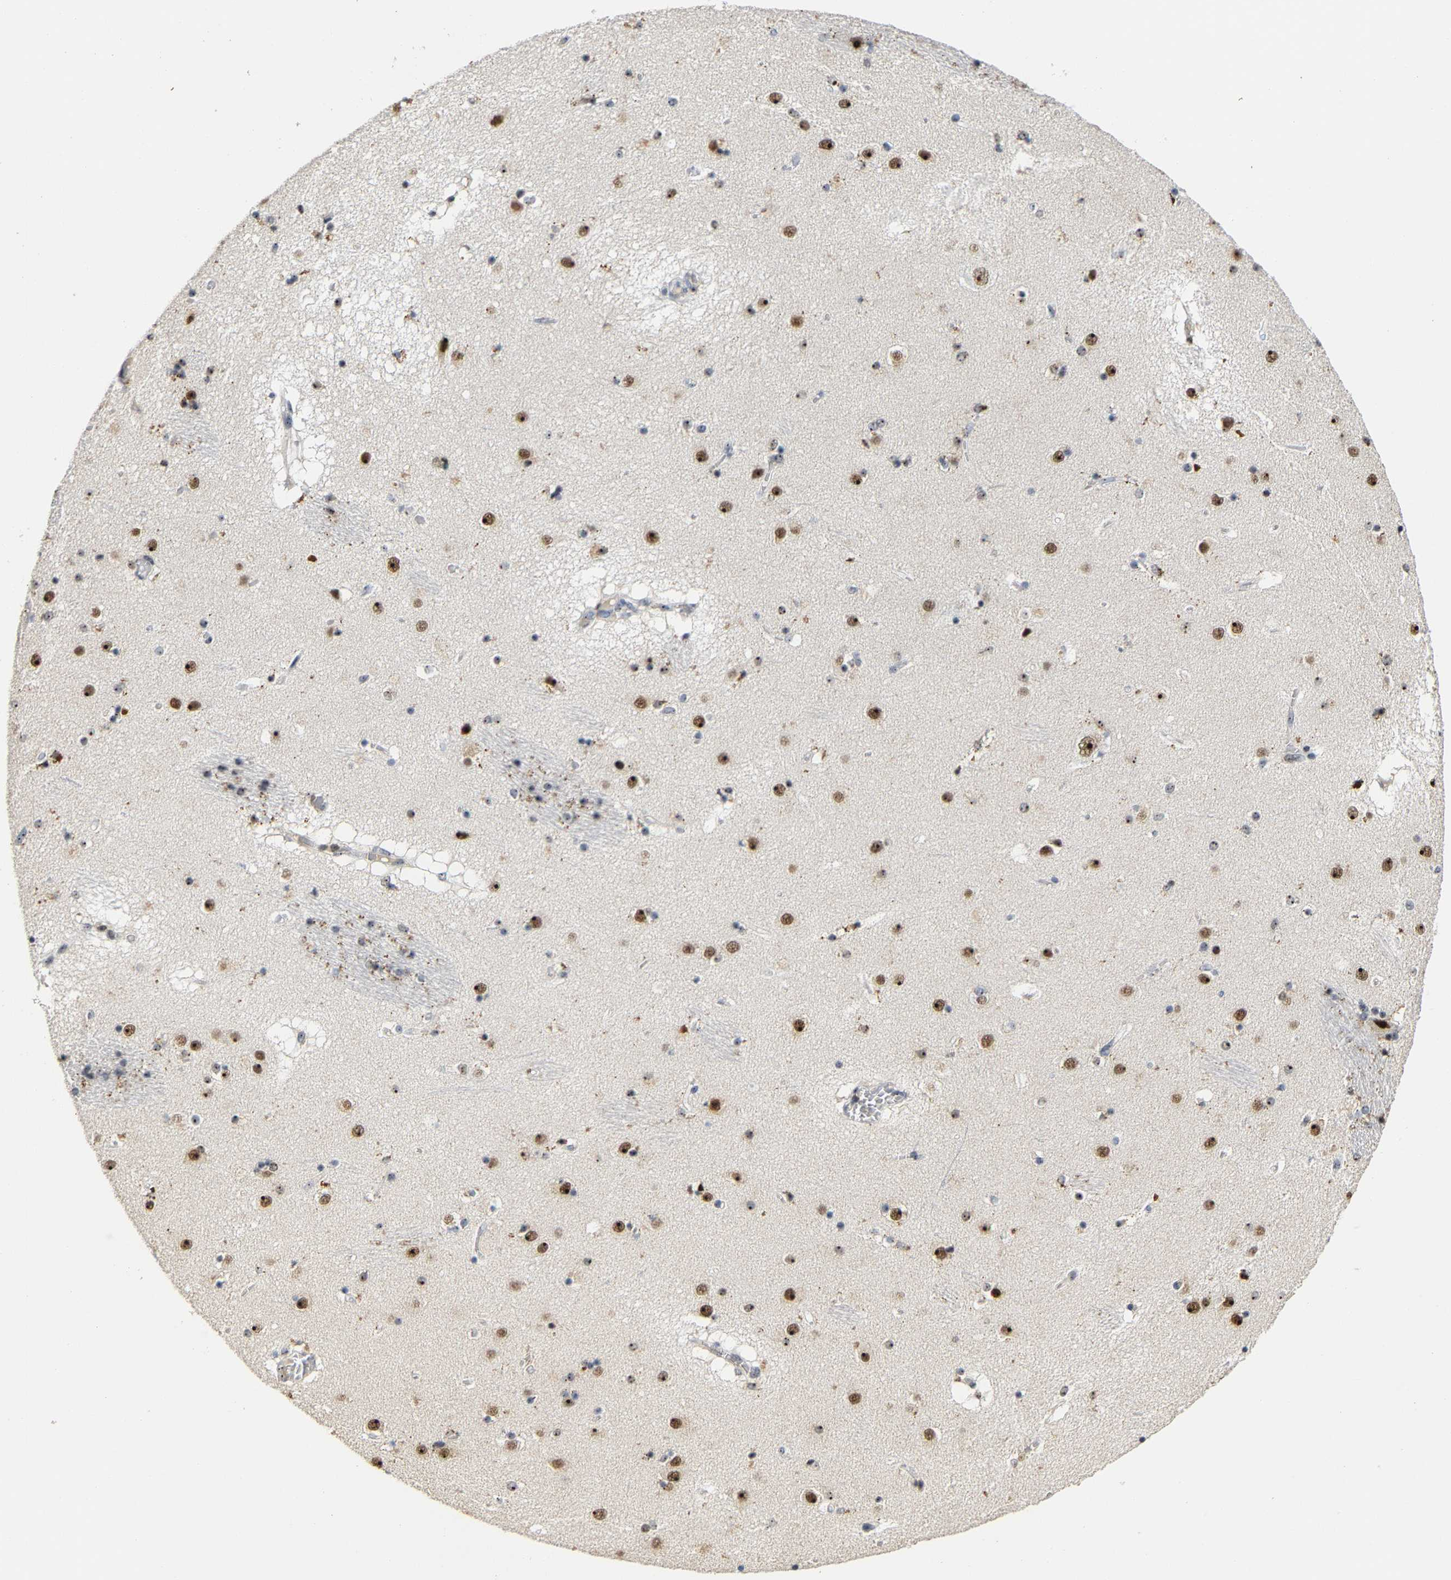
{"staining": {"intensity": "moderate", "quantity": "<25%", "location": "nuclear"}, "tissue": "caudate", "cell_type": "Glial cells", "image_type": "normal", "snomed": [{"axis": "morphology", "description": "Normal tissue, NOS"}, {"axis": "topography", "description": "Lateral ventricle wall"}], "caption": "This image shows immunohistochemistry (IHC) staining of unremarkable human caudate, with low moderate nuclear positivity in approximately <25% of glial cells.", "gene": "NOP58", "patient": {"sex": "male", "age": 70}}